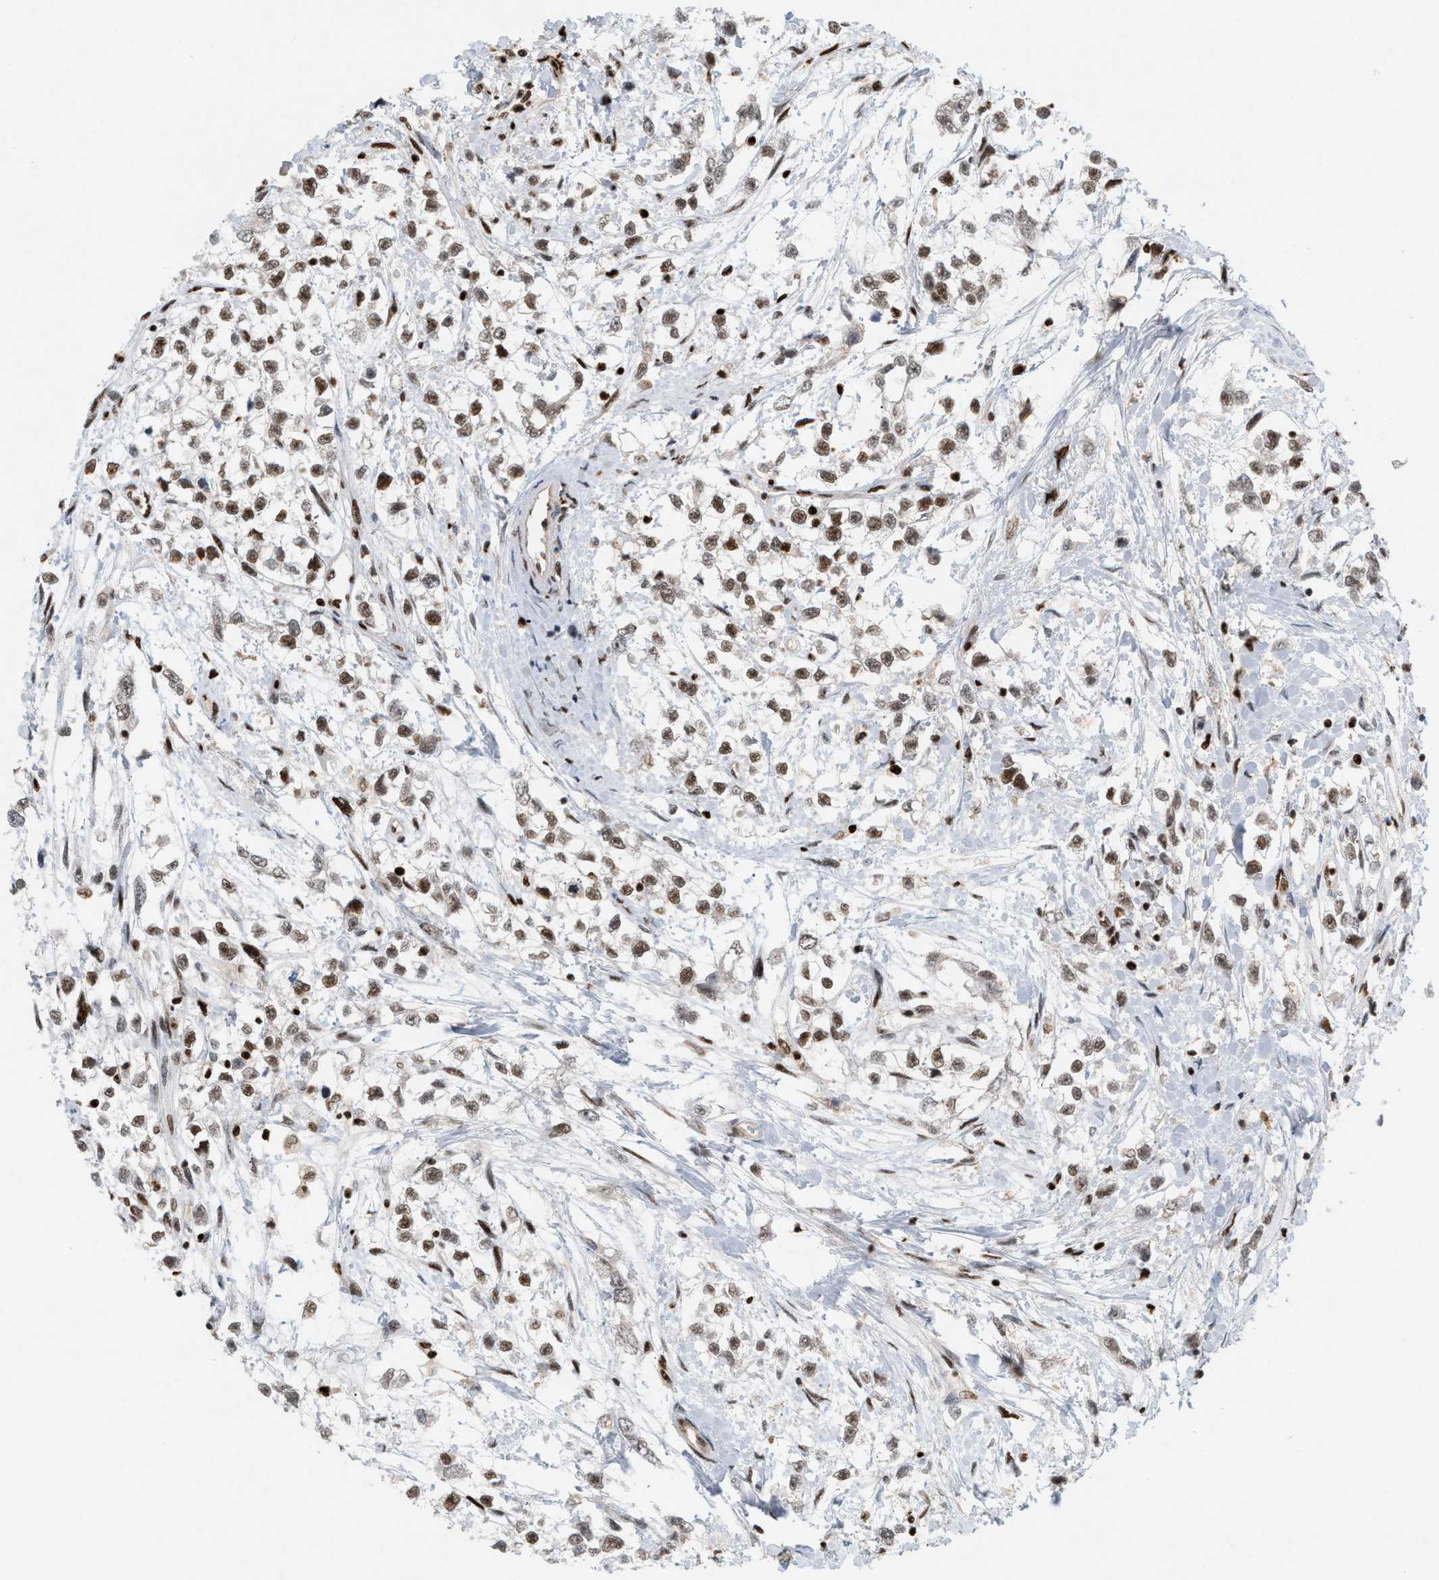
{"staining": {"intensity": "weak", "quantity": ">75%", "location": "nuclear"}, "tissue": "testis cancer", "cell_type": "Tumor cells", "image_type": "cancer", "snomed": [{"axis": "morphology", "description": "Seminoma, NOS"}, {"axis": "morphology", "description": "Carcinoma, Embryonal, NOS"}, {"axis": "topography", "description": "Testis"}], "caption": "Human testis cancer (seminoma) stained with a brown dye displays weak nuclear positive positivity in about >75% of tumor cells.", "gene": "RNASEK-C17orf49", "patient": {"sex": "male", "age": 51}}